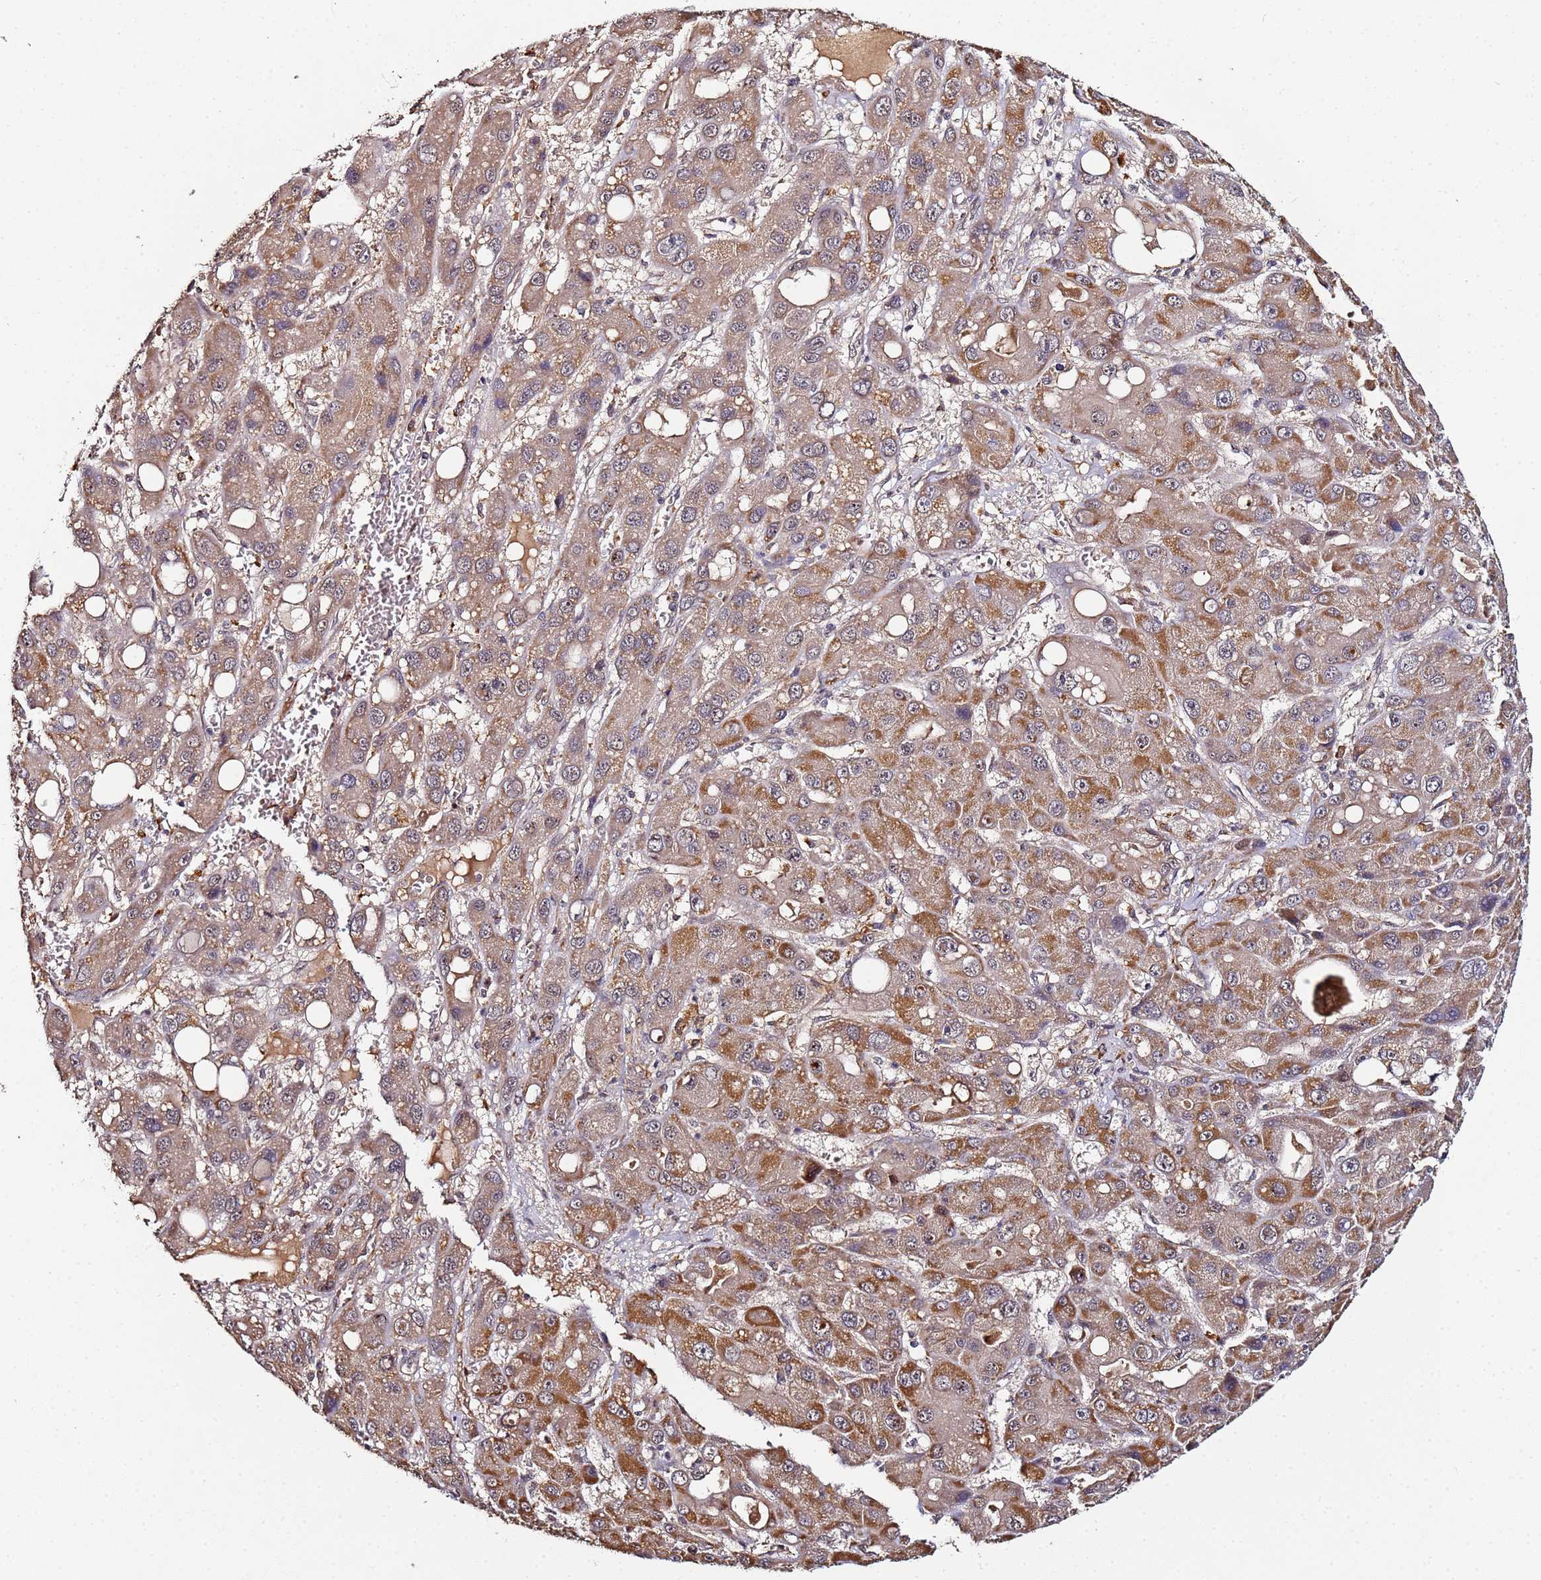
{"staining": {"intensity": "moderate", "quantity": ">75%", "location": "cytoplasmic/membranous"}, "tissue": "liver cancer", "cell_type": "Tumor cells", "image_type": "cancer", "snomed": [{"axis": "morphology", "description": "Carcinoma, Hepatocellular, NOS"}, {"axis": "topography", "description": "Liver"}], "caption": "Immunohistochemistry (IHC) image of liver cancer stained for a protein (brown), which exhibits medium levels of moderate cytoplasmic/membranous staining in approximately >75% of tumor cells.", "gene": "OSER1", "patient": {"sex": "male", "age": 55}}